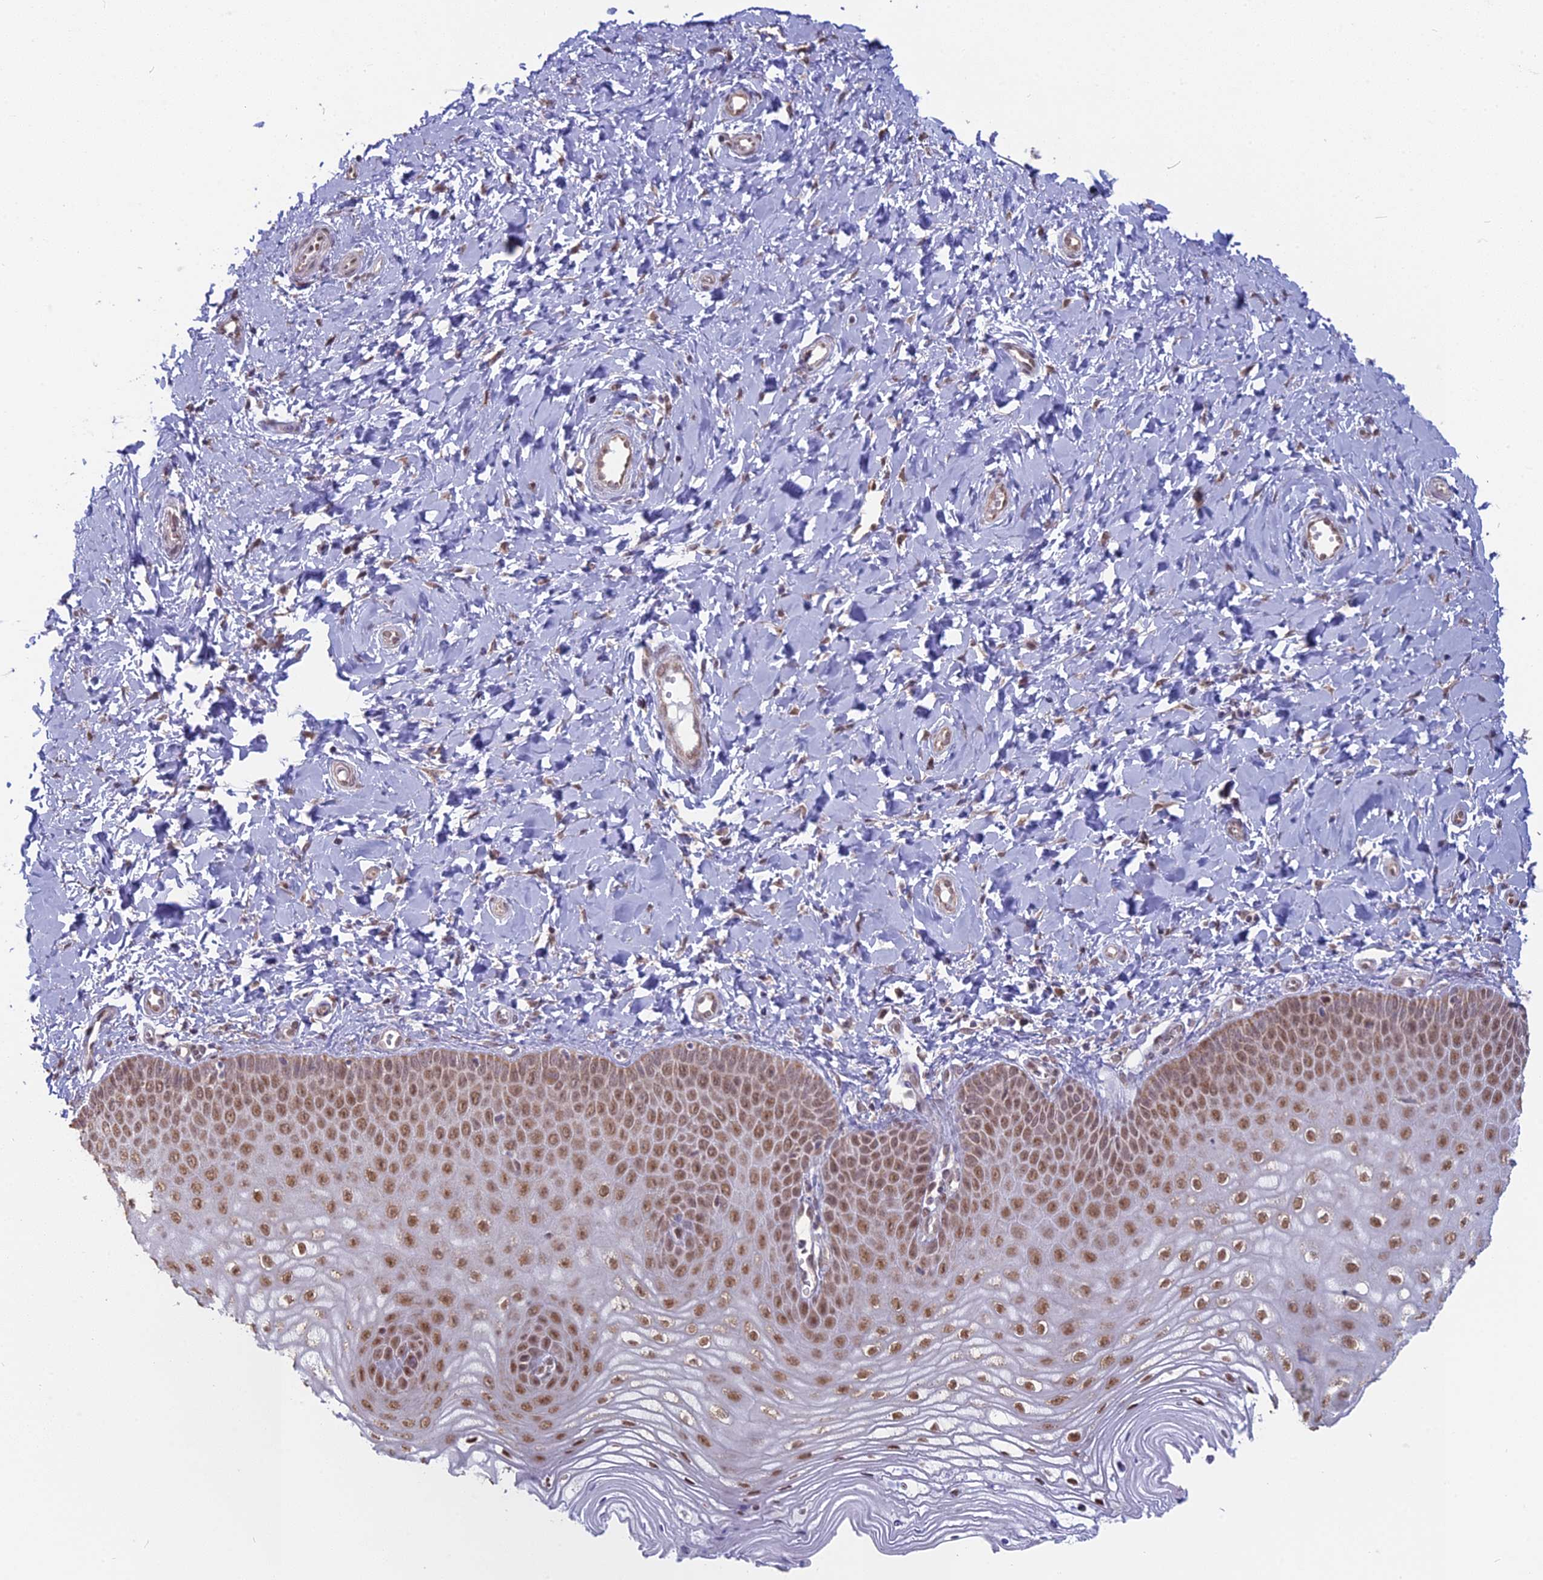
{"staining": {"intensity": "moderate", "quantity": ">75%", "location": "nuclear"}, "tissue": "vagina", "cell_type": "Squamous epithelial cells", "image_type": "normal", "snomed": [{"axis": "morphology", "description": "Normal tissue, NOS"}, {"axis": "topography", "description": "Vagina"}, {"axis": "topography", "description": "Cervix"}], "caption": "Moderate nuclear expression is seen in about >75% of squamous epithelial cells in unremarkable vagina.", "gene": "ARHGAP40", "patient": {"sex": "female", "age": 40}}